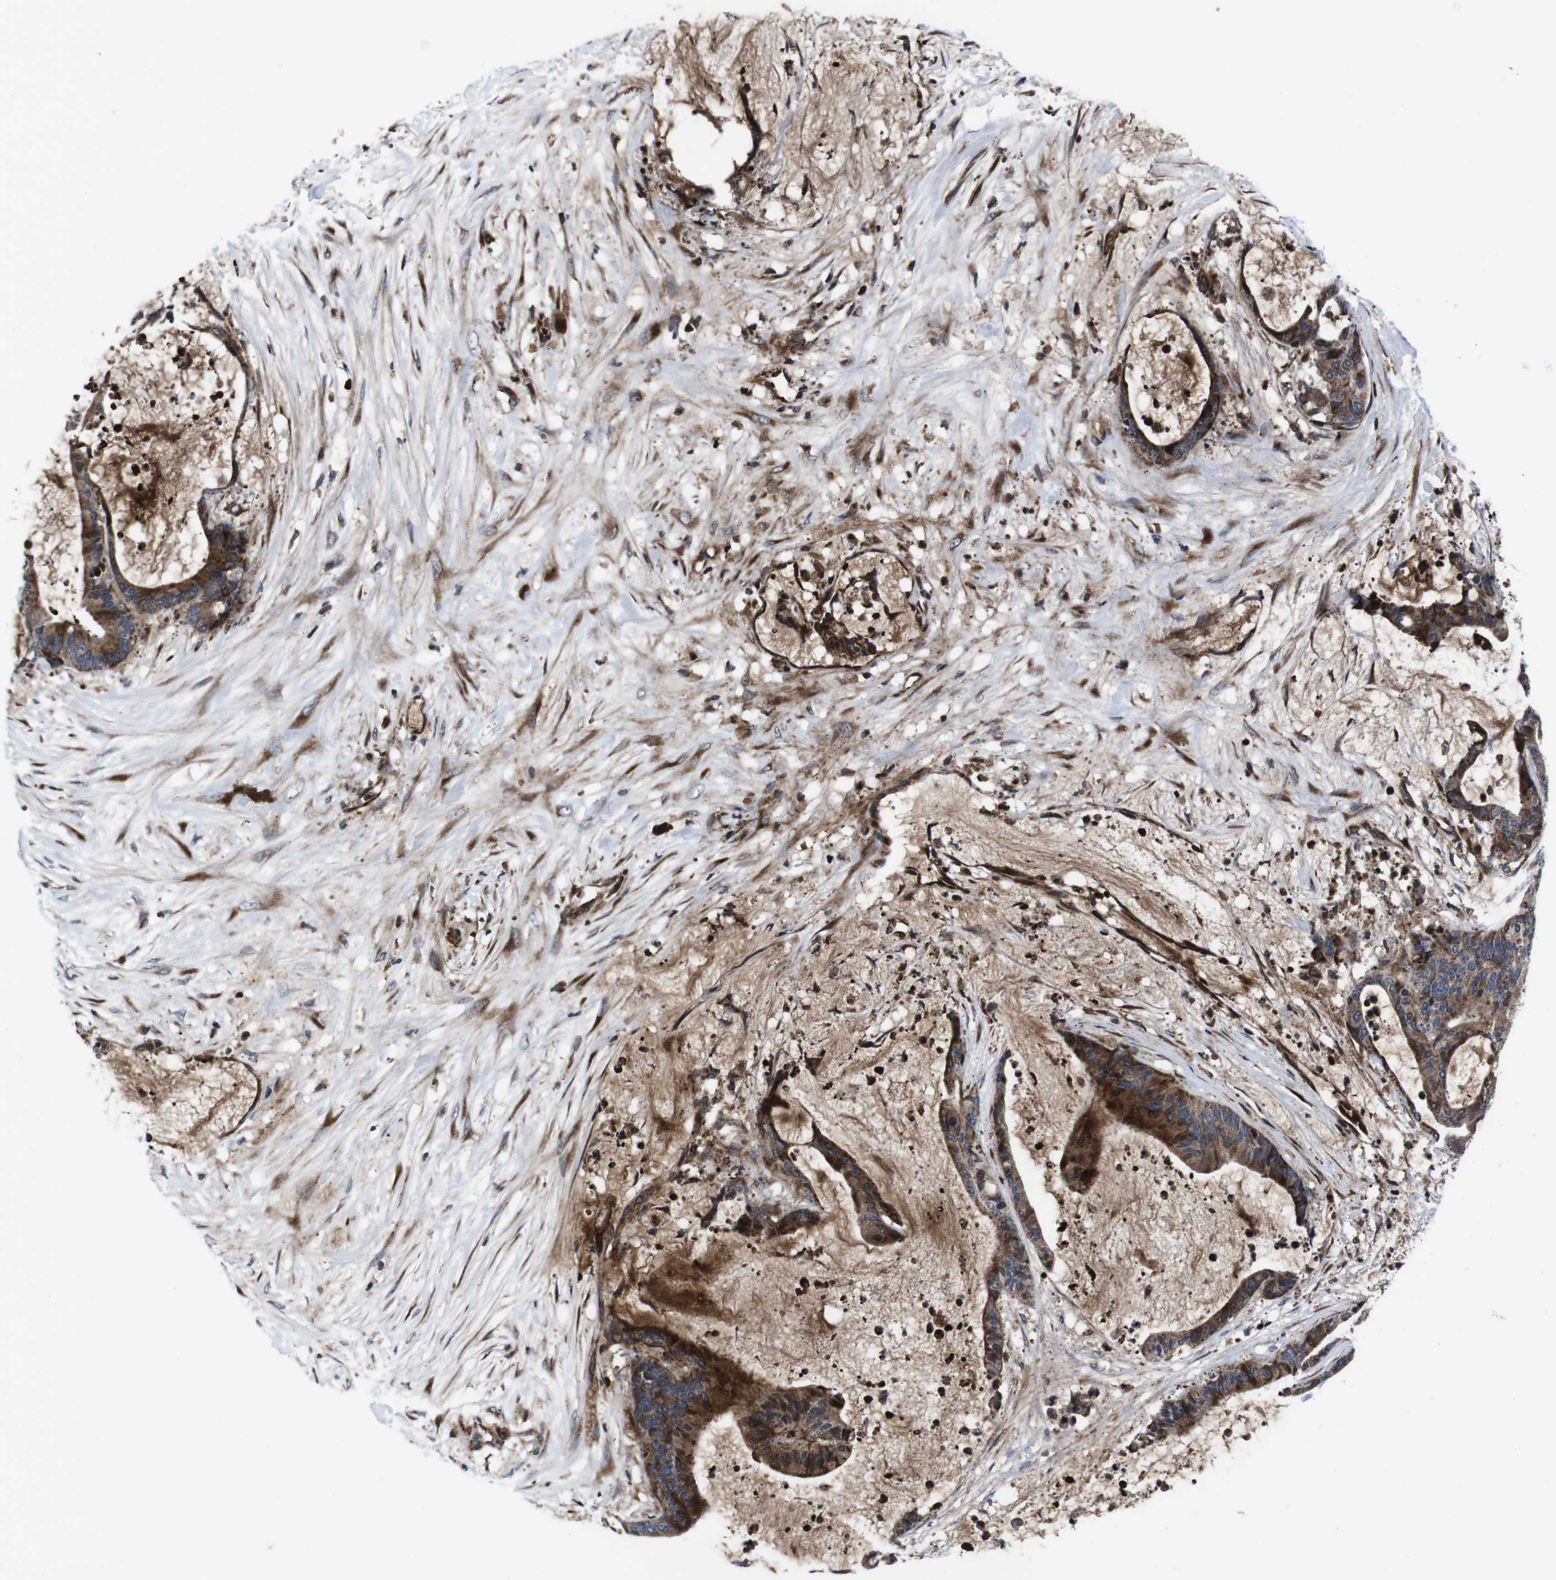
{"staining": {"intensity": "moderate", "quantity": ">75%", "location": "cytoplasmic/membranous"}, "tissue": "liver cancer", "cell_type": "Tumor cells", "image_type": "cancer", "snomed": [{"axis": "morphology", "description": "Cholangiocarcinoma"}, {"axis": "topography", "description": "Liver"}], "caption": "Protein expression analysis of cholangiocarcinoma (liver) displays moderate cytoplasmic/membranous staining in about >75% of tumor cells. The staining is performed using DAB (3,3'-diaminobenzidine) brown chromogen to label protein expression. The nuclei are counter-stained blue using hematoxylin.", "gene": "SMYD3", "patient": {"sex": "female", "age": 73}}